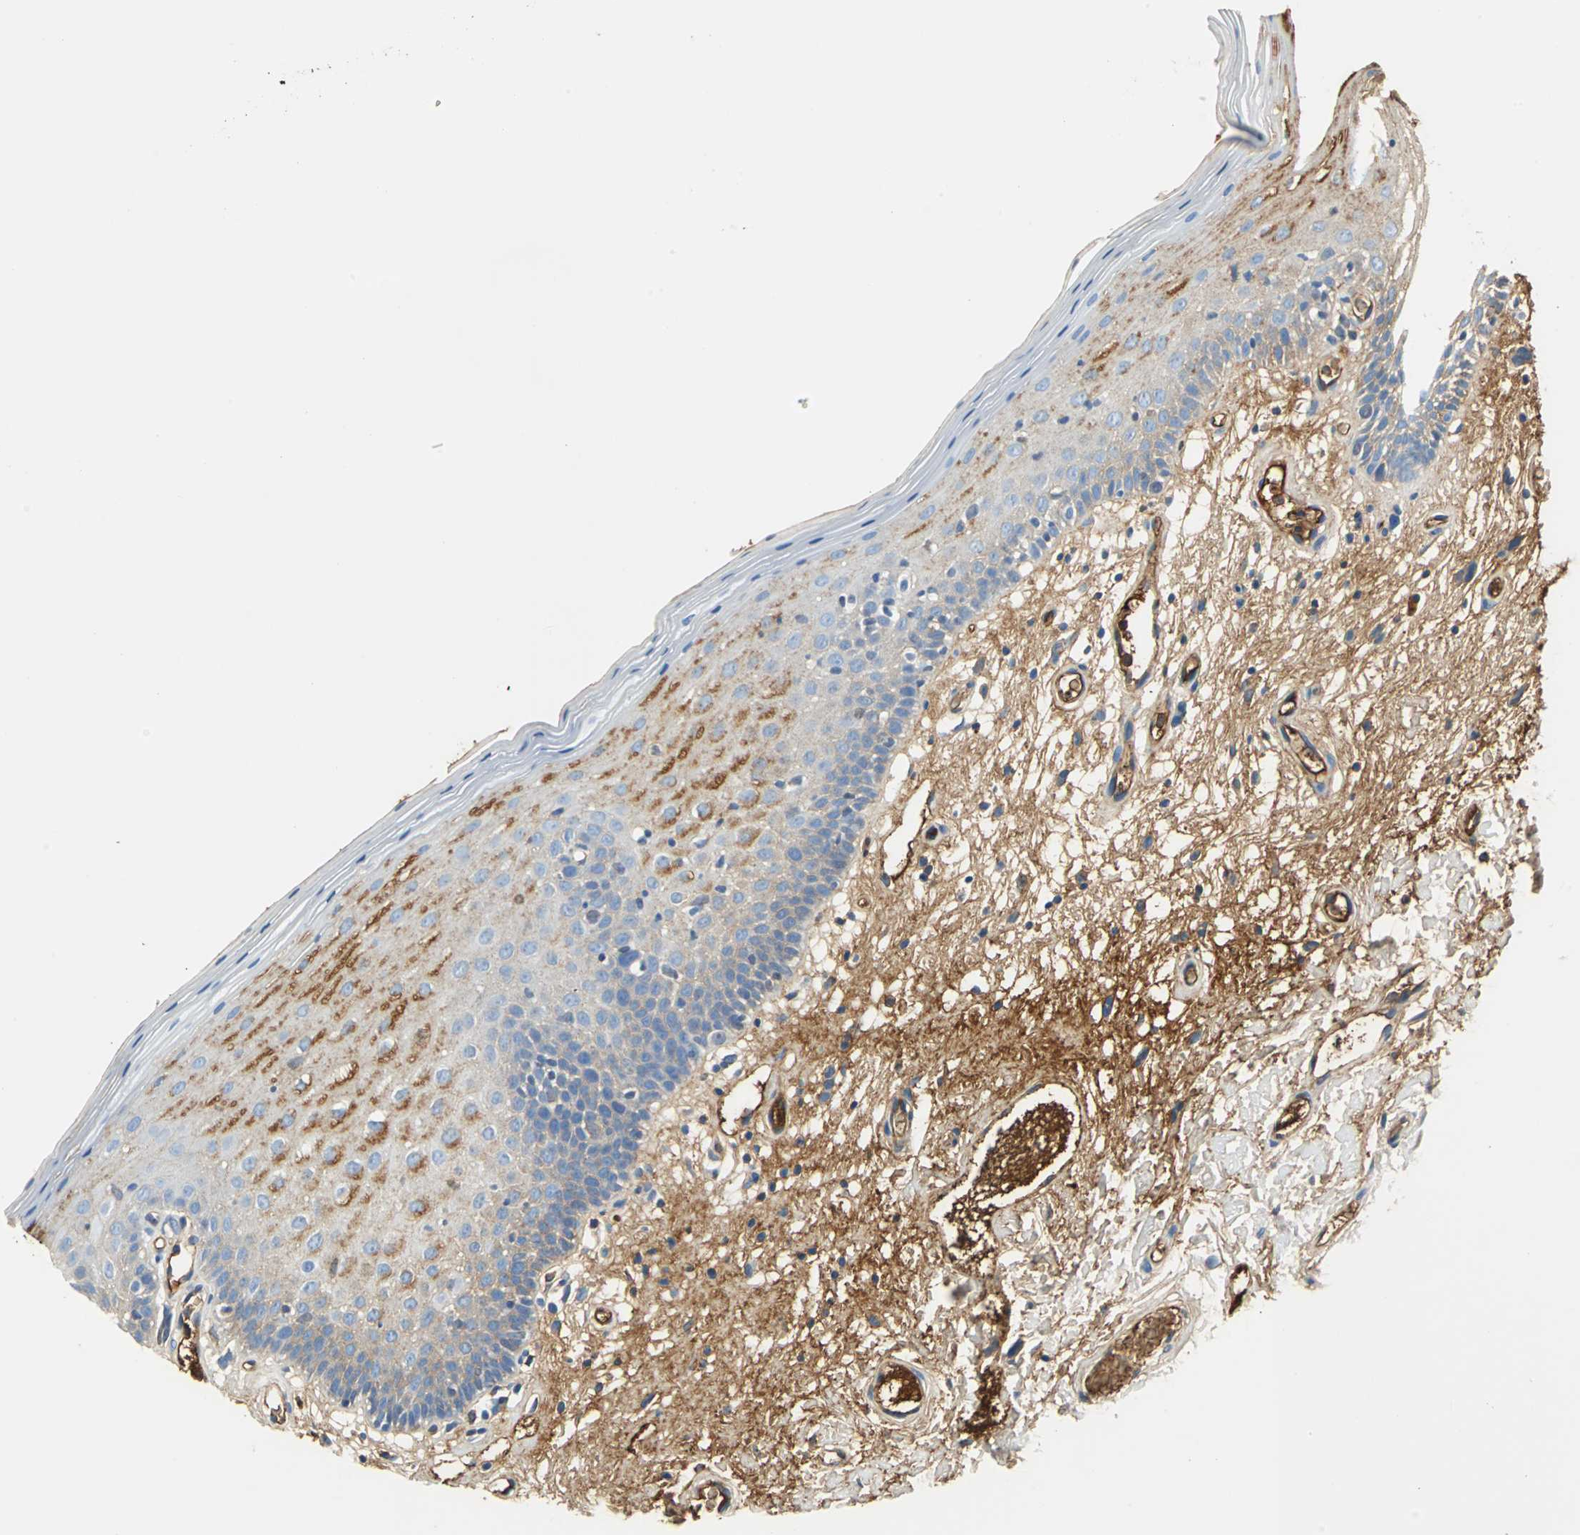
{"staining": {"intensity": "moderate", "quantity": "25%-75%", "location": "cytoplasmic/membranous"}, "tissue": "oral mucosa", "cell_type": "Squamous epithelial cells", "image_type": "normal", "snomed": [{"axis": "morphology", "description": "Normal tissue, NOS"}, {"axis": "morphology", "description": "Squamous cell carcinoma, NOS"}, {"axis": "topography", "description": "Skeletal muscle"}, {"axis": "topography", "description": "Oral tissue"}, {"axis": "topography", "description": "Head-Neck"}], "caption": "Brown immunohistochemical staining in normal oral mucosa shows moderate cytoplasmic/membranous positivity in approximately 25%-75% of squamous epithelial cells. Ihc stains the protein of interest in brown and the nuclei are stained blue.", "gene": "ALB", "patient": {"sex": "male", "age": 71}}